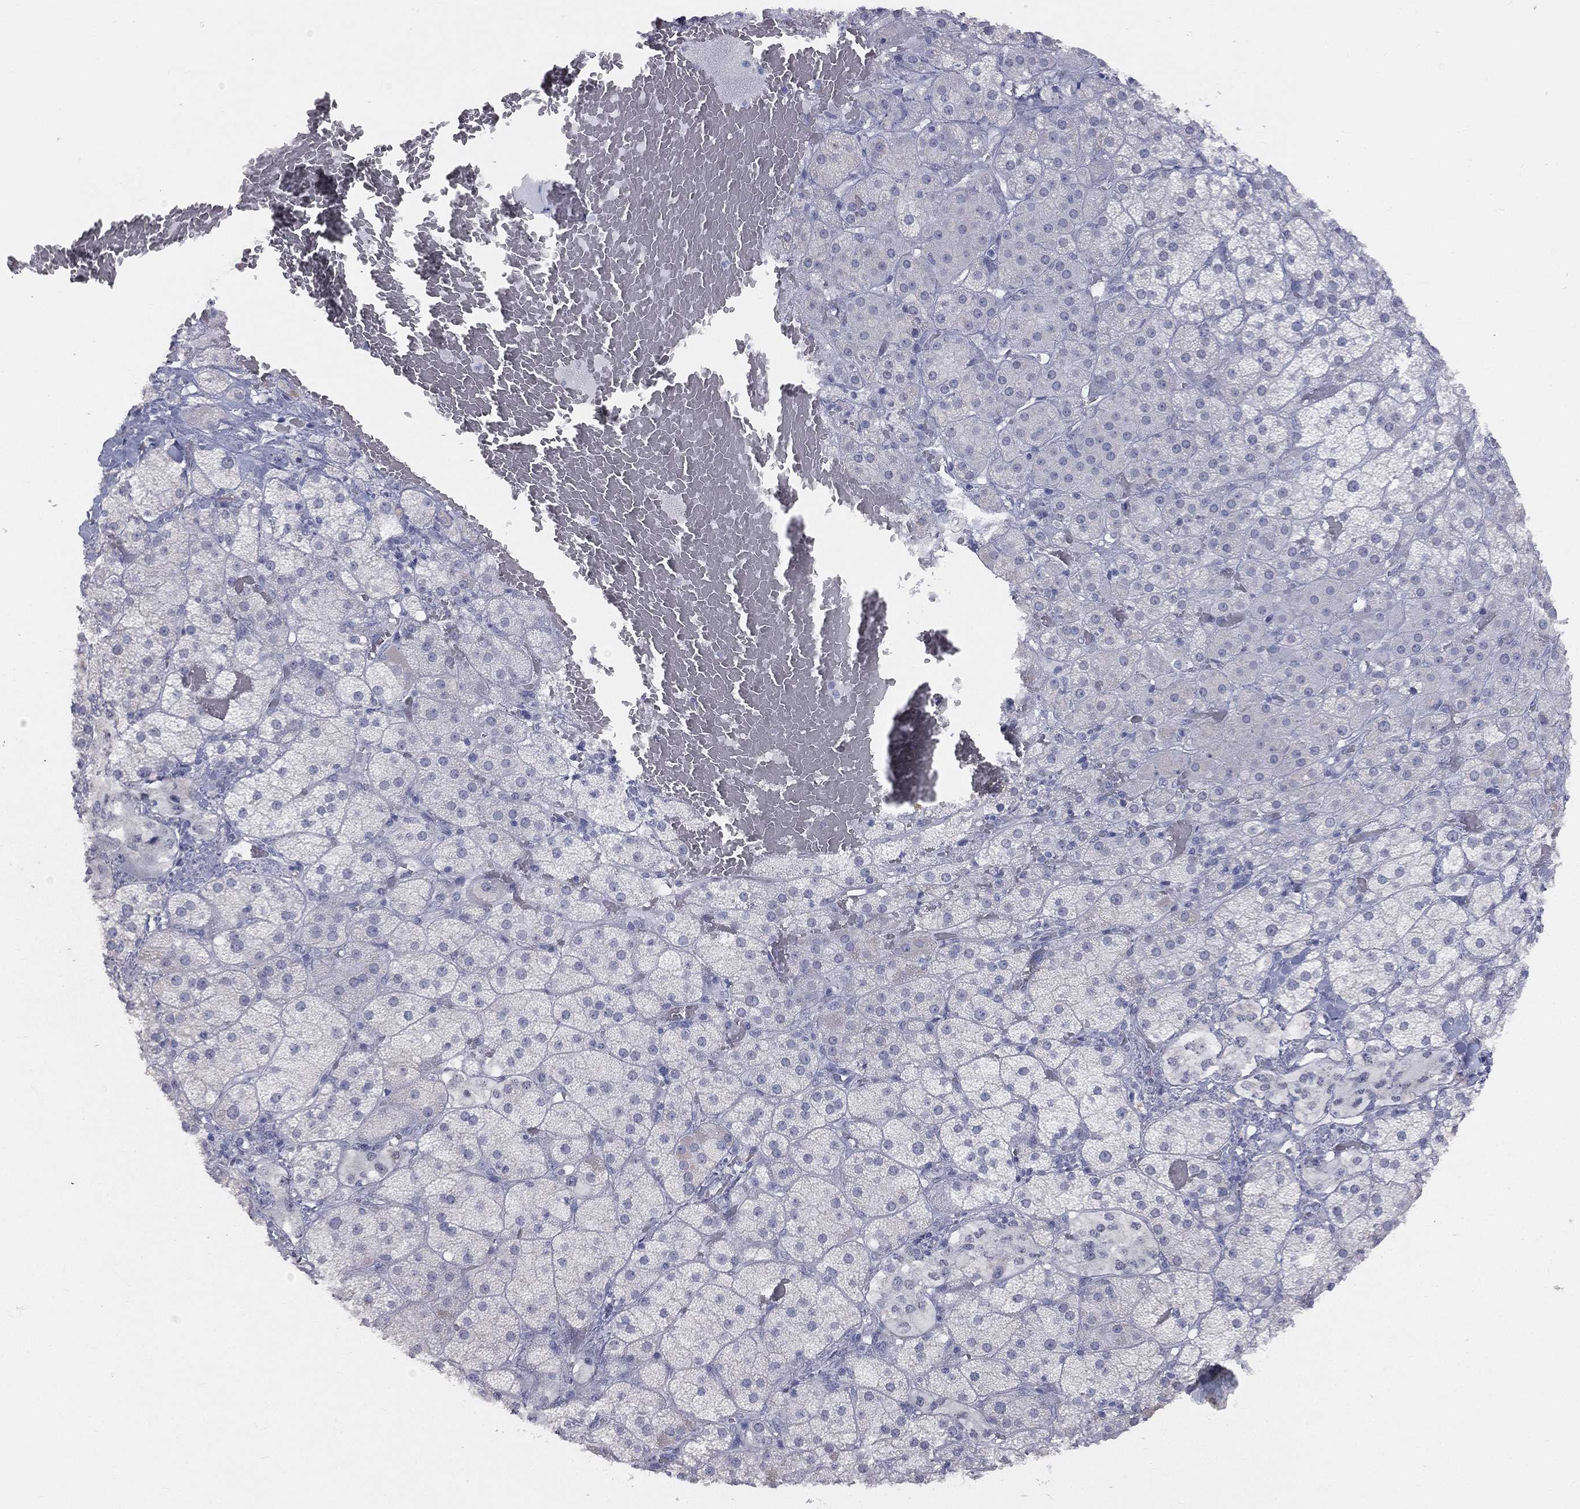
{"staining": {"intensity": "negative", "quantity": "none", "location": "none"}, "tissue": "adrenal gland", "cell_type": "Glandular cells", "image_type": "normal", "snomed": [{"axis": "morphology", "description": "Normal tissue, NOS"}, {"axis": "topography", "description": "Adrenal gland"}], "caption": "Glandular cells show no significant protein expression in normal adrenal gland. (Immunohistochemistry, brightfield microscopy, high magnification).", "gene": "DMKN", "patient": {"sex": "male", "age": 57}}